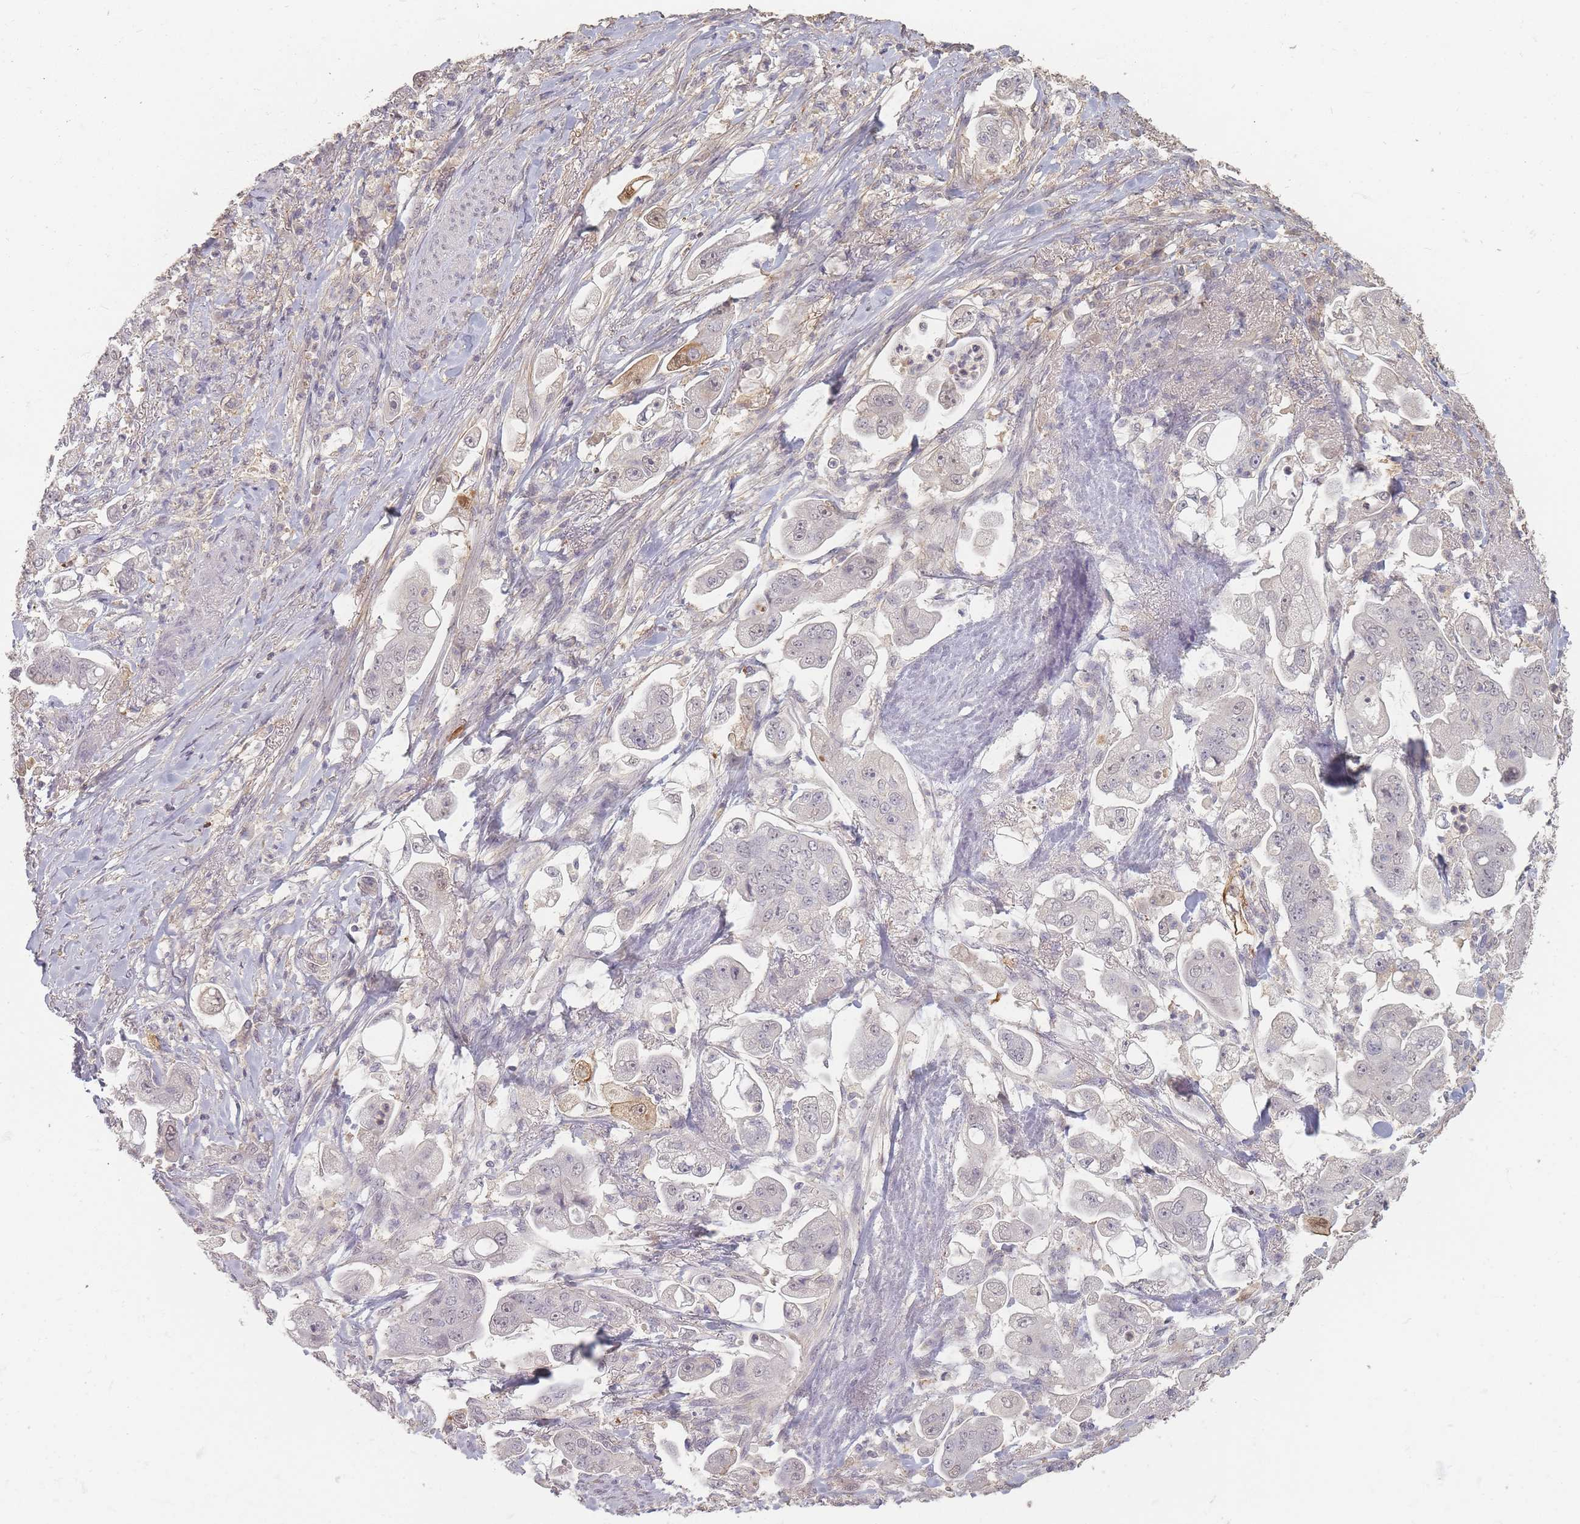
{"staining": {"intensity": "moderate", "quantity": "<25%", "location": "cytoplasmic/membranous,nuclear"}, "tissue": "stomach cancer", "cell_type": "Tumor cells", "image_type": "cancer", "snomed": [{"axis": "morphology", "description": "Adenocarcinoma, NOS"}, {"axis": "topography", "description": "Stomach"}], "caption": "Brown immunohistochemical staining in stomach cancer shows moderate cytoplasmic/membranous and nuclear staining in about <25% of tumor cells.", "gene": "RFTN1", "patient": {"sex": "male", "age": 62}}